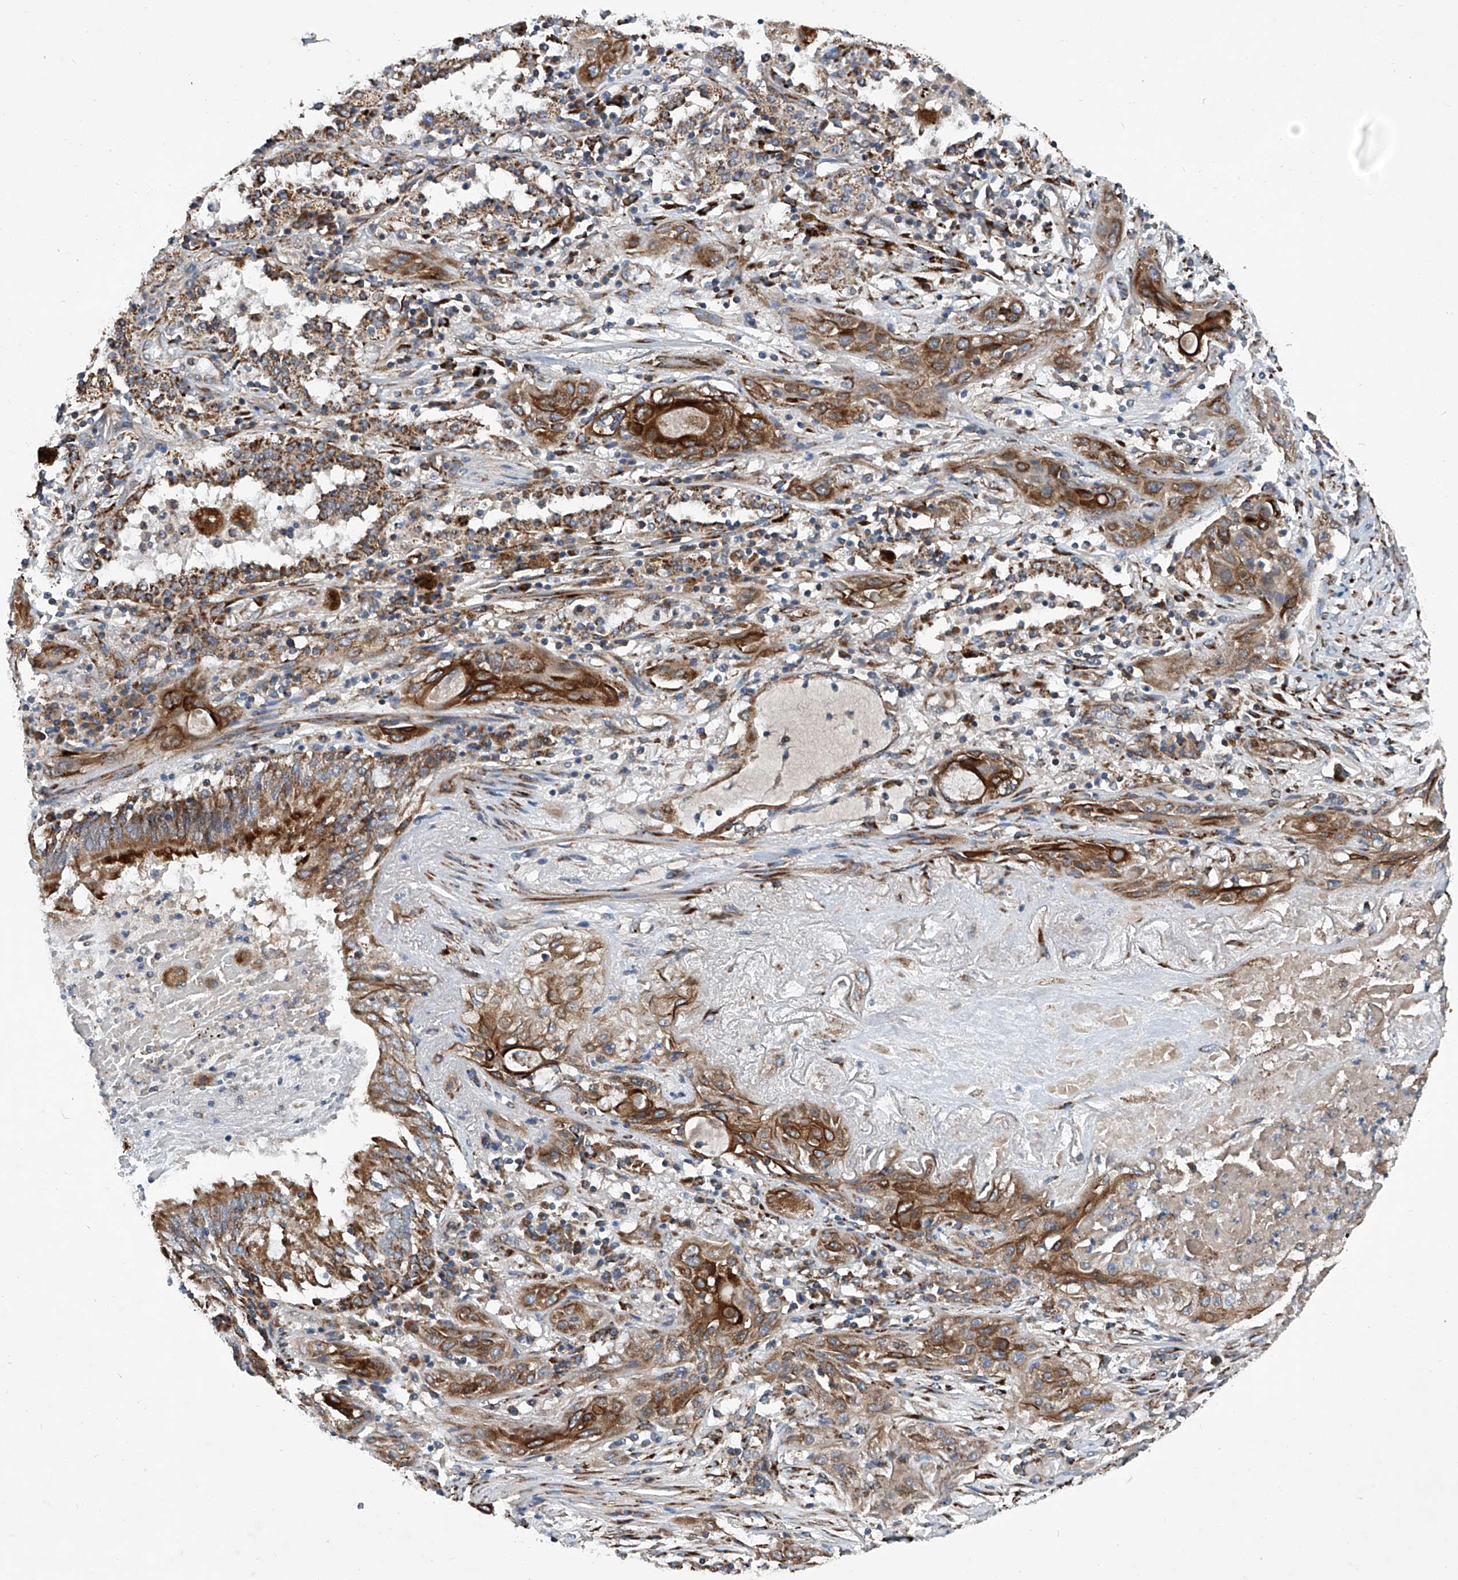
{"staining": {"intensity": "moderate", "quantity": ">75%", "location": "cytoplasmic/membranous"}, "tissue": "lung cancer", "cell_type": "Tumor cells", "image_type": "cancer", "snomed": [{"axis": "morphology", "description": "Squamous cell carcinoma, NOS"}, {"axis": "topography", "description": "Lung"}], "caption": "Protein analysis of lung cancer (squamous cell carcinoma) tissue reveals moderate cytoplasmic/membranous expression in approximately >75% of tumor cells.", "gene": "ASCC3", "patient": {"sex": "female", "age": 47}}